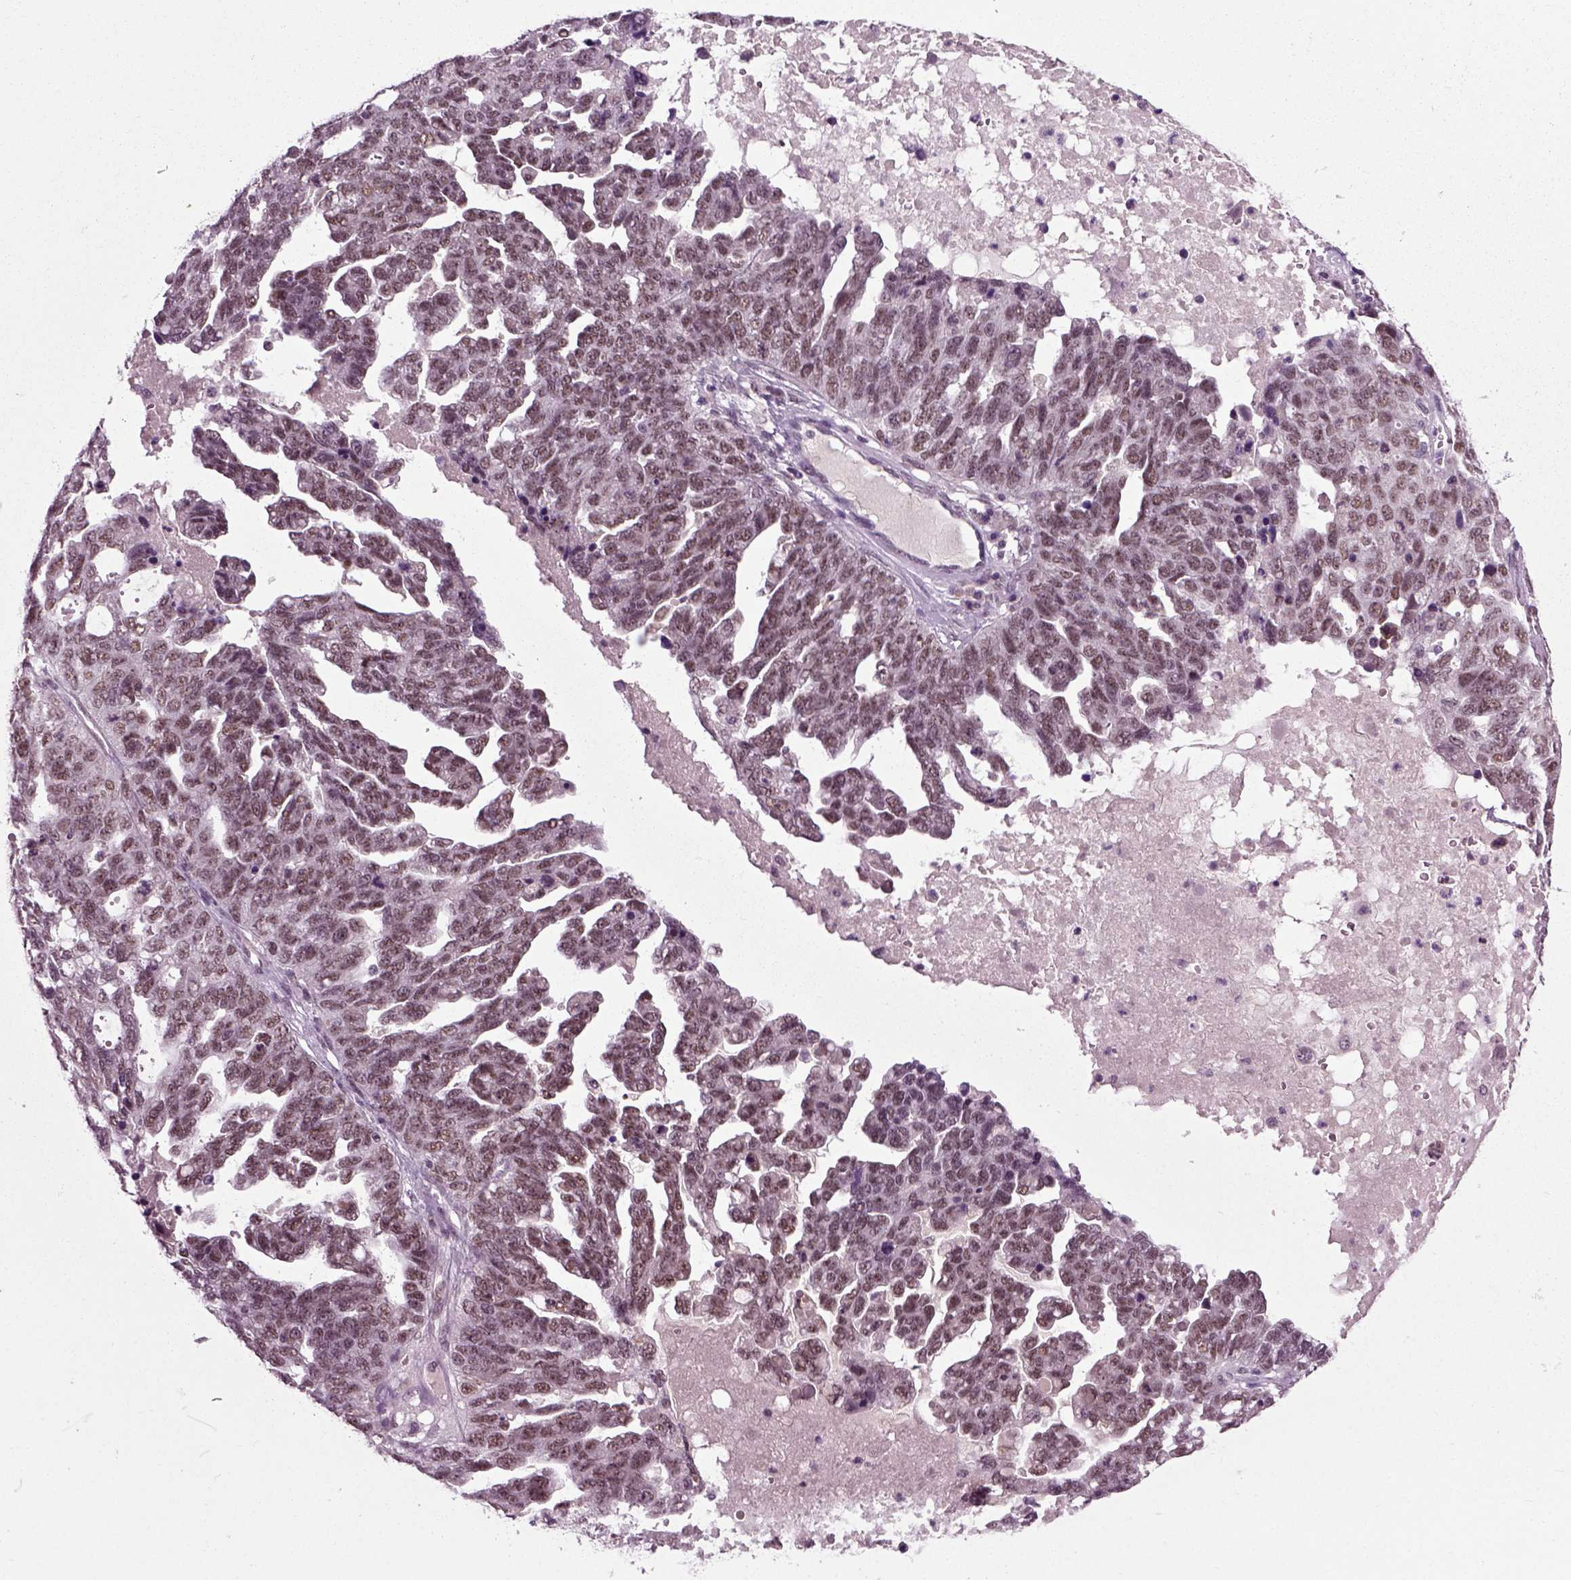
{"staining": {"intensity": "moderate", "quantity": "25%-75%", "location": "nuclear"}, "tissue": "ovarian cancer", "cell_type": "Tumor cells", "image_type": "cancer", "snomed": [{"axis": "morphology", "description": "Cystadenocarcinoma, serous, NOS"}, {"axis": "topography", "description": "Ovary"}], "caption": "Tumor cells exhibit moderate nuclear positivity in about 25%-75% of cells in ovarian serous cystadenocarcinoma.", "gene": "RCOR3", "patient": {"sex": "female", "age": 71}}